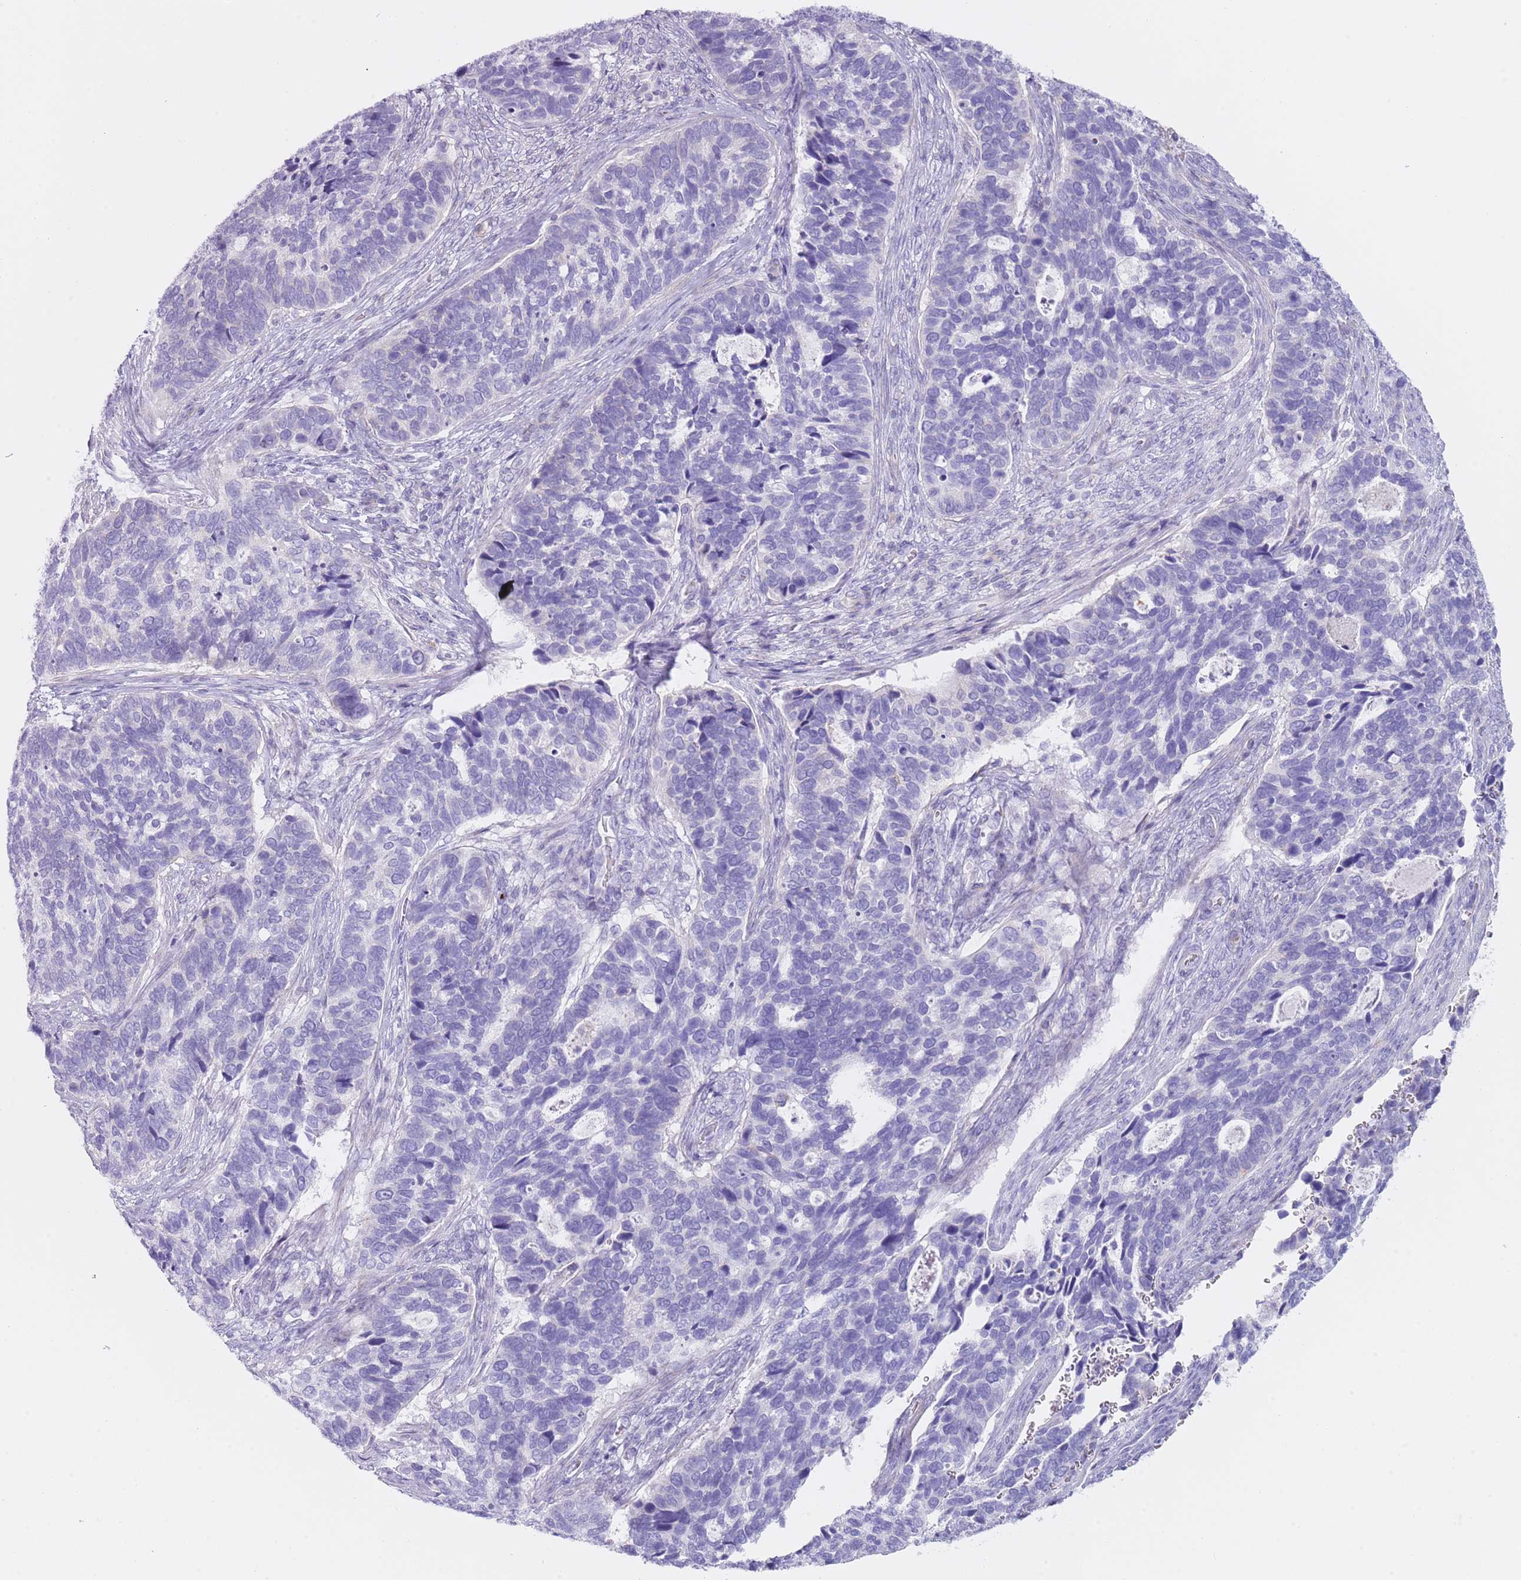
{"staining": {"intensity": "negative", "quantity": "none", "location": "none"}, "tissue": "cervical cancer", "cell_type": "Tumor cells", "image_type": "cancer", "snomed": [{"axis": "morphology", "description": "Squamous cell carcinoma, NOS"}, {"axis": "topography", "description": "Cervix"}], "caption": "IHC photomicrograph of neoplastic tissue: squamous cell carcinoma (cervical) stained with DAB (3,3'-diaminobenzidine) exhibits no significant protein positivity in tumor cells.", "gene": "NBPF20", "patient": {"sex": "female", "age": 38}}